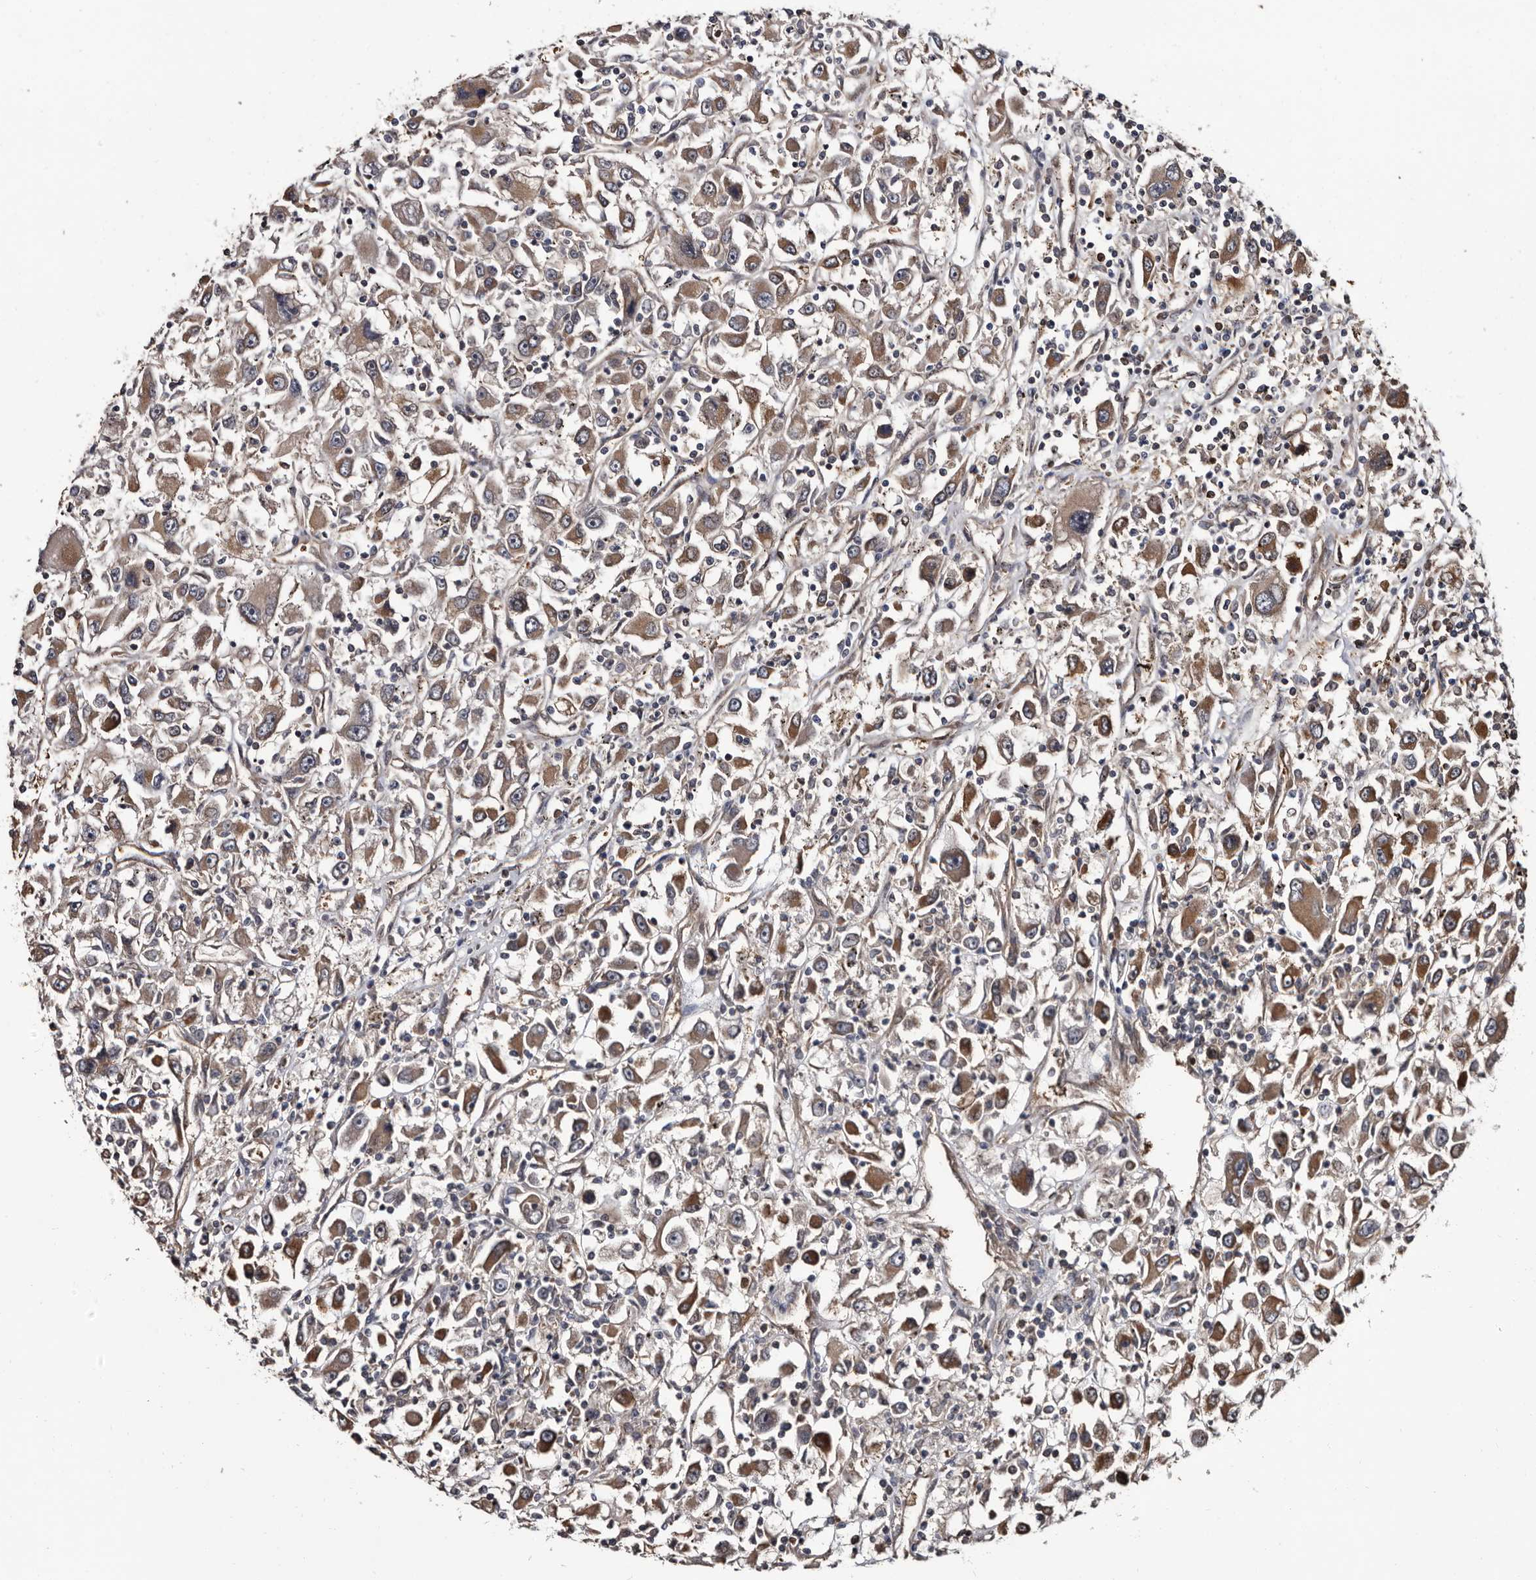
{"staining": {"intensity": "moderate", "quantity": "25%-75%", "location": "cytoplasmic/membranous"}, "tissue": "renal cancer", "cell_type": "Tumor cells", "image_type": "cancer", "snomed": [{"axis": "morphology", "description": "Adenocarcinoma, NOS"}, {"axis": "topography", "description": "Kidney"}], "caption": "Renal adenocarcinoma stained with immunohistochemistry (IHC) demonstrates moderate cytoplasmic/membranous positivity in approximately 25%-75% of tumor cells.", "gene": "TTI2", "patient": {"sex": "female", "age": 52}}